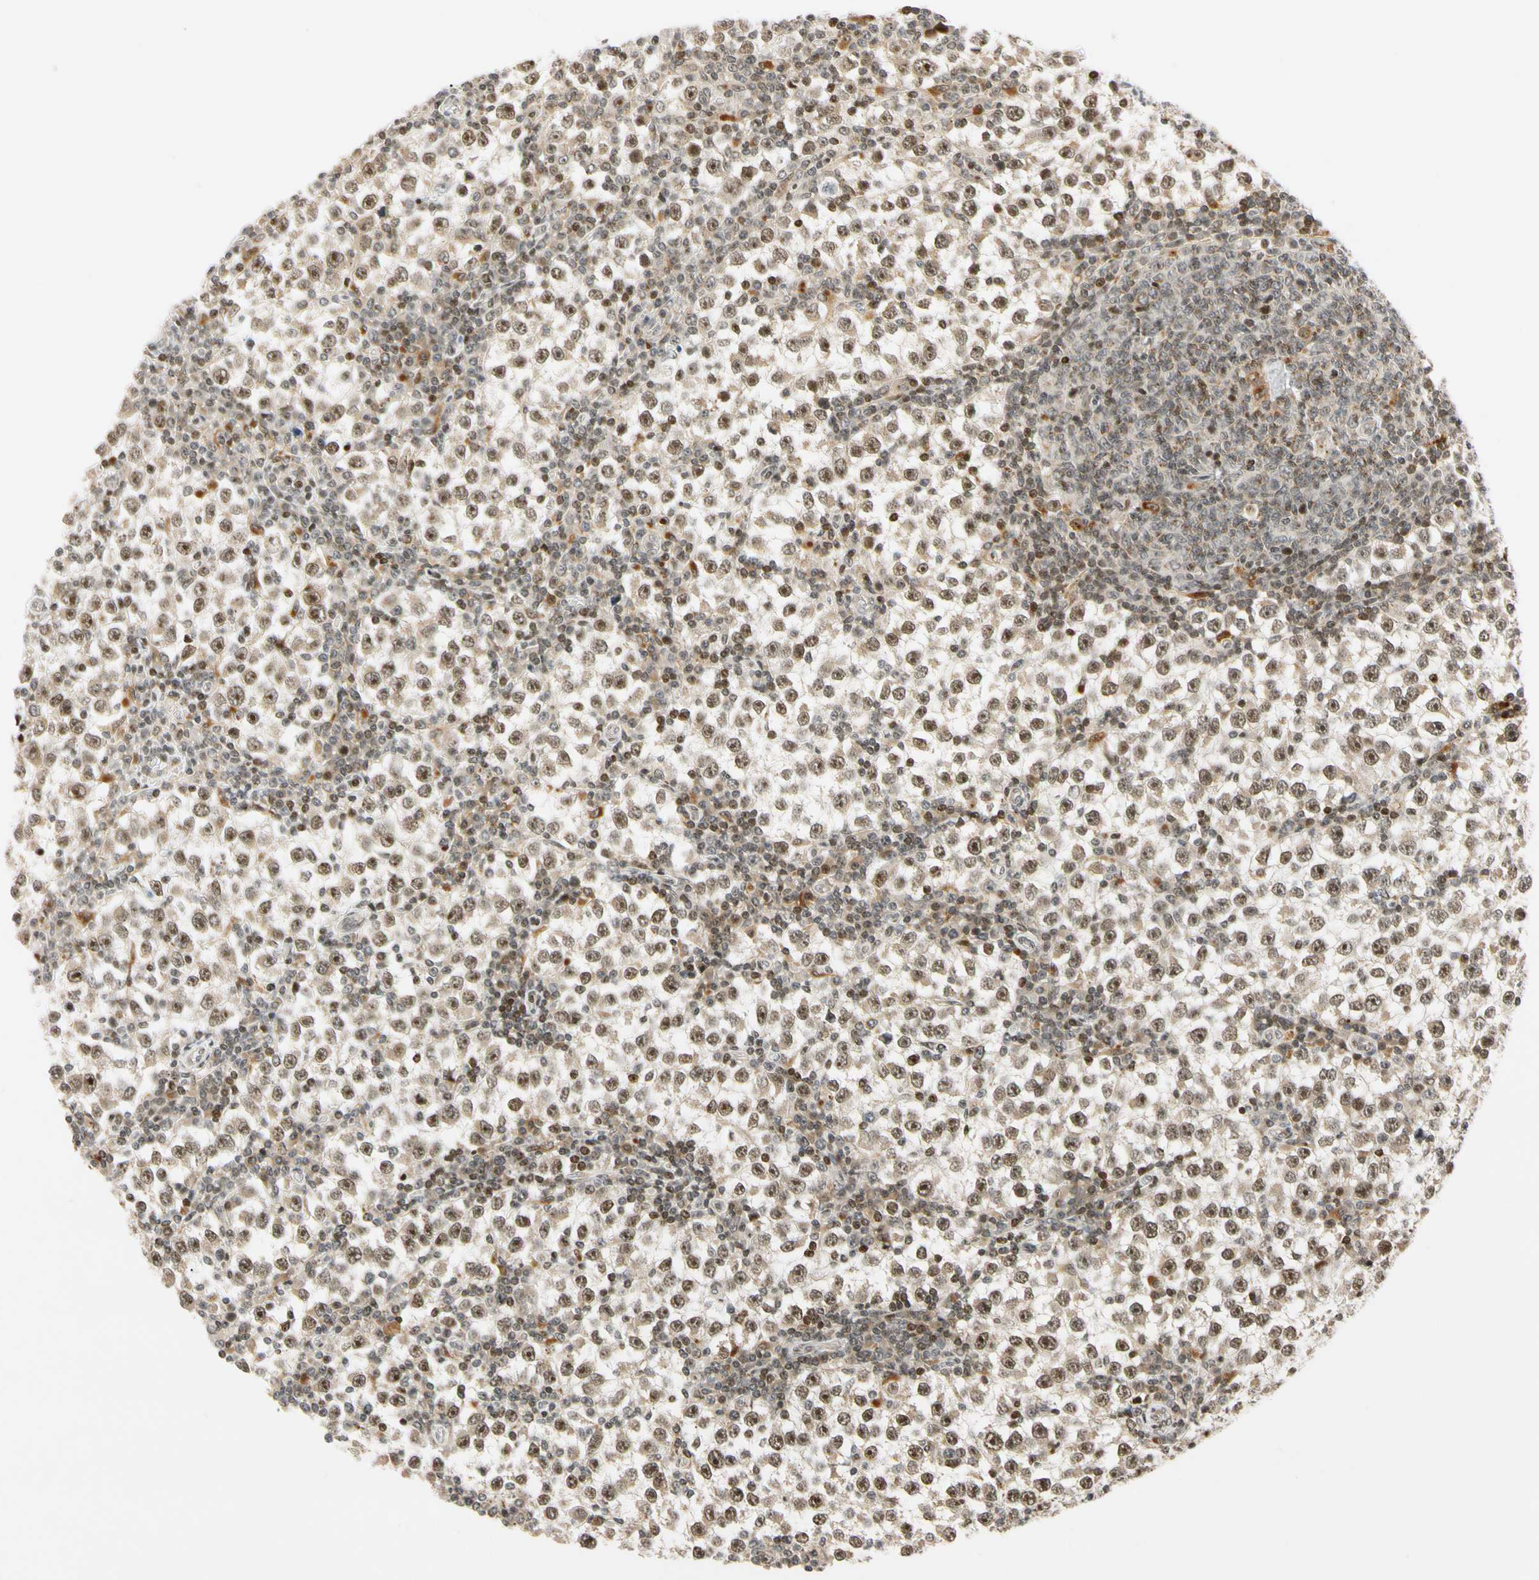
{"staining": {"intensity": "moderate", "quantity": ">75%", "location": "cytoplasmic/membranous,nuclear"}, "tissue": "testis cancer", "cell_type": "Tumor cells", "image_type": "cancer", "snomed": [{"axis": "morphology", "description": "Seminoma, NOS"}, {"axis": "topography", "description": "Testis"}], "caption": "Immunohistochemical staining of human testis cancer demonstrates medium levels of moderate cytoplasmic/membranous and nuclear protein positivity in about >75% of tumor cells.", "gene": "CDK7", "patient": {"sex": "male", "age": 65}}